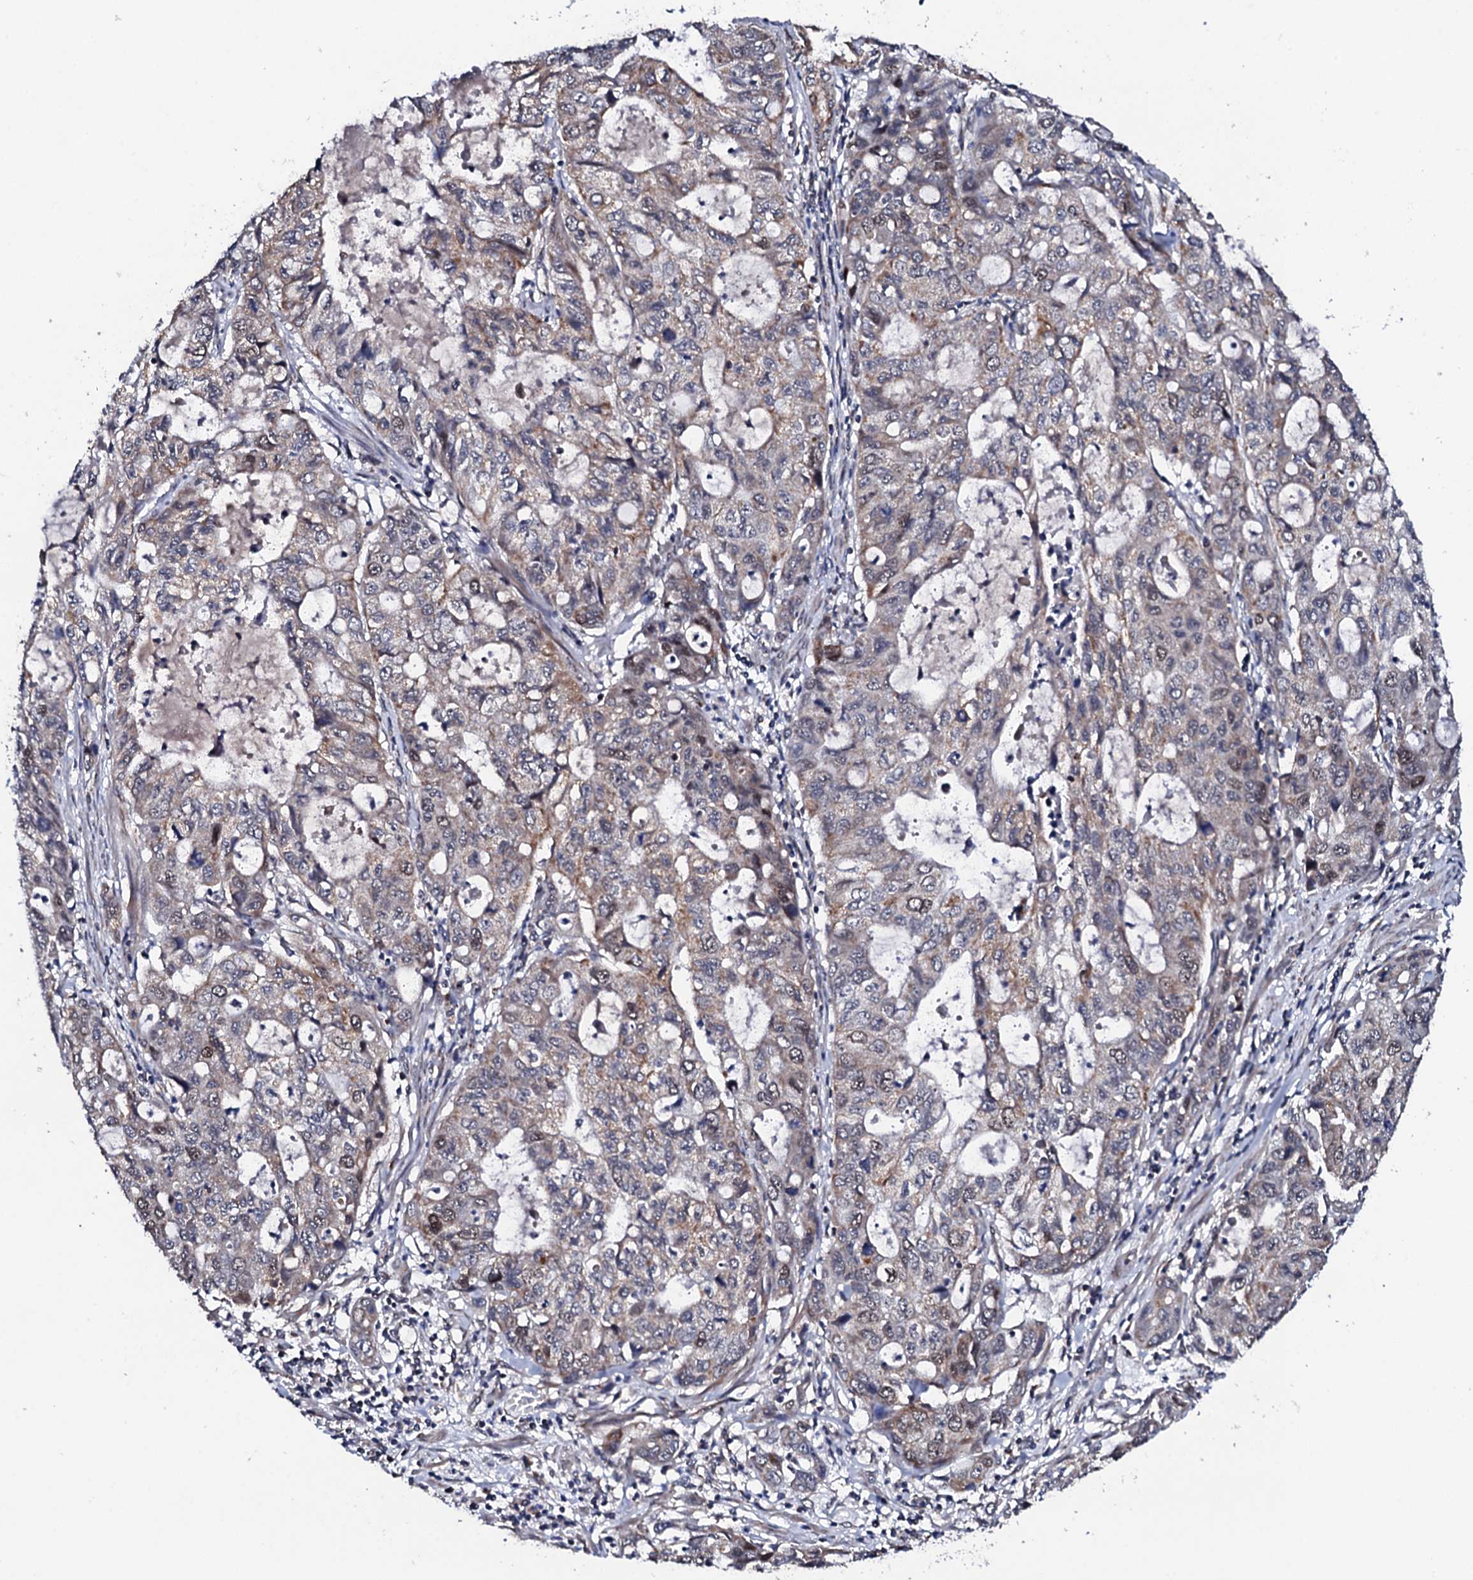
{"staining": {"intensity": "moderate", "quantity": "<25%", "location": "cytoplasmic/membranous"}, "tissue": "stomach cancer", "cell_type": "Tumor cells", "image_type": "cancer", "snomed": [{"axis": "morphology", "description": "Adenocarcinoma, NOS"}, {"axis": "topography", "description": "Stomach, upper"}], "caption": "Adenocarcinoma (stomach) was stained to show a protein in brown. There is low levels of moderate cytoplasmic/membranous expression in approximately <25% of tumor cells.", "gene": "MTIF3", "patient": {"sex": "female", "age": 52}}